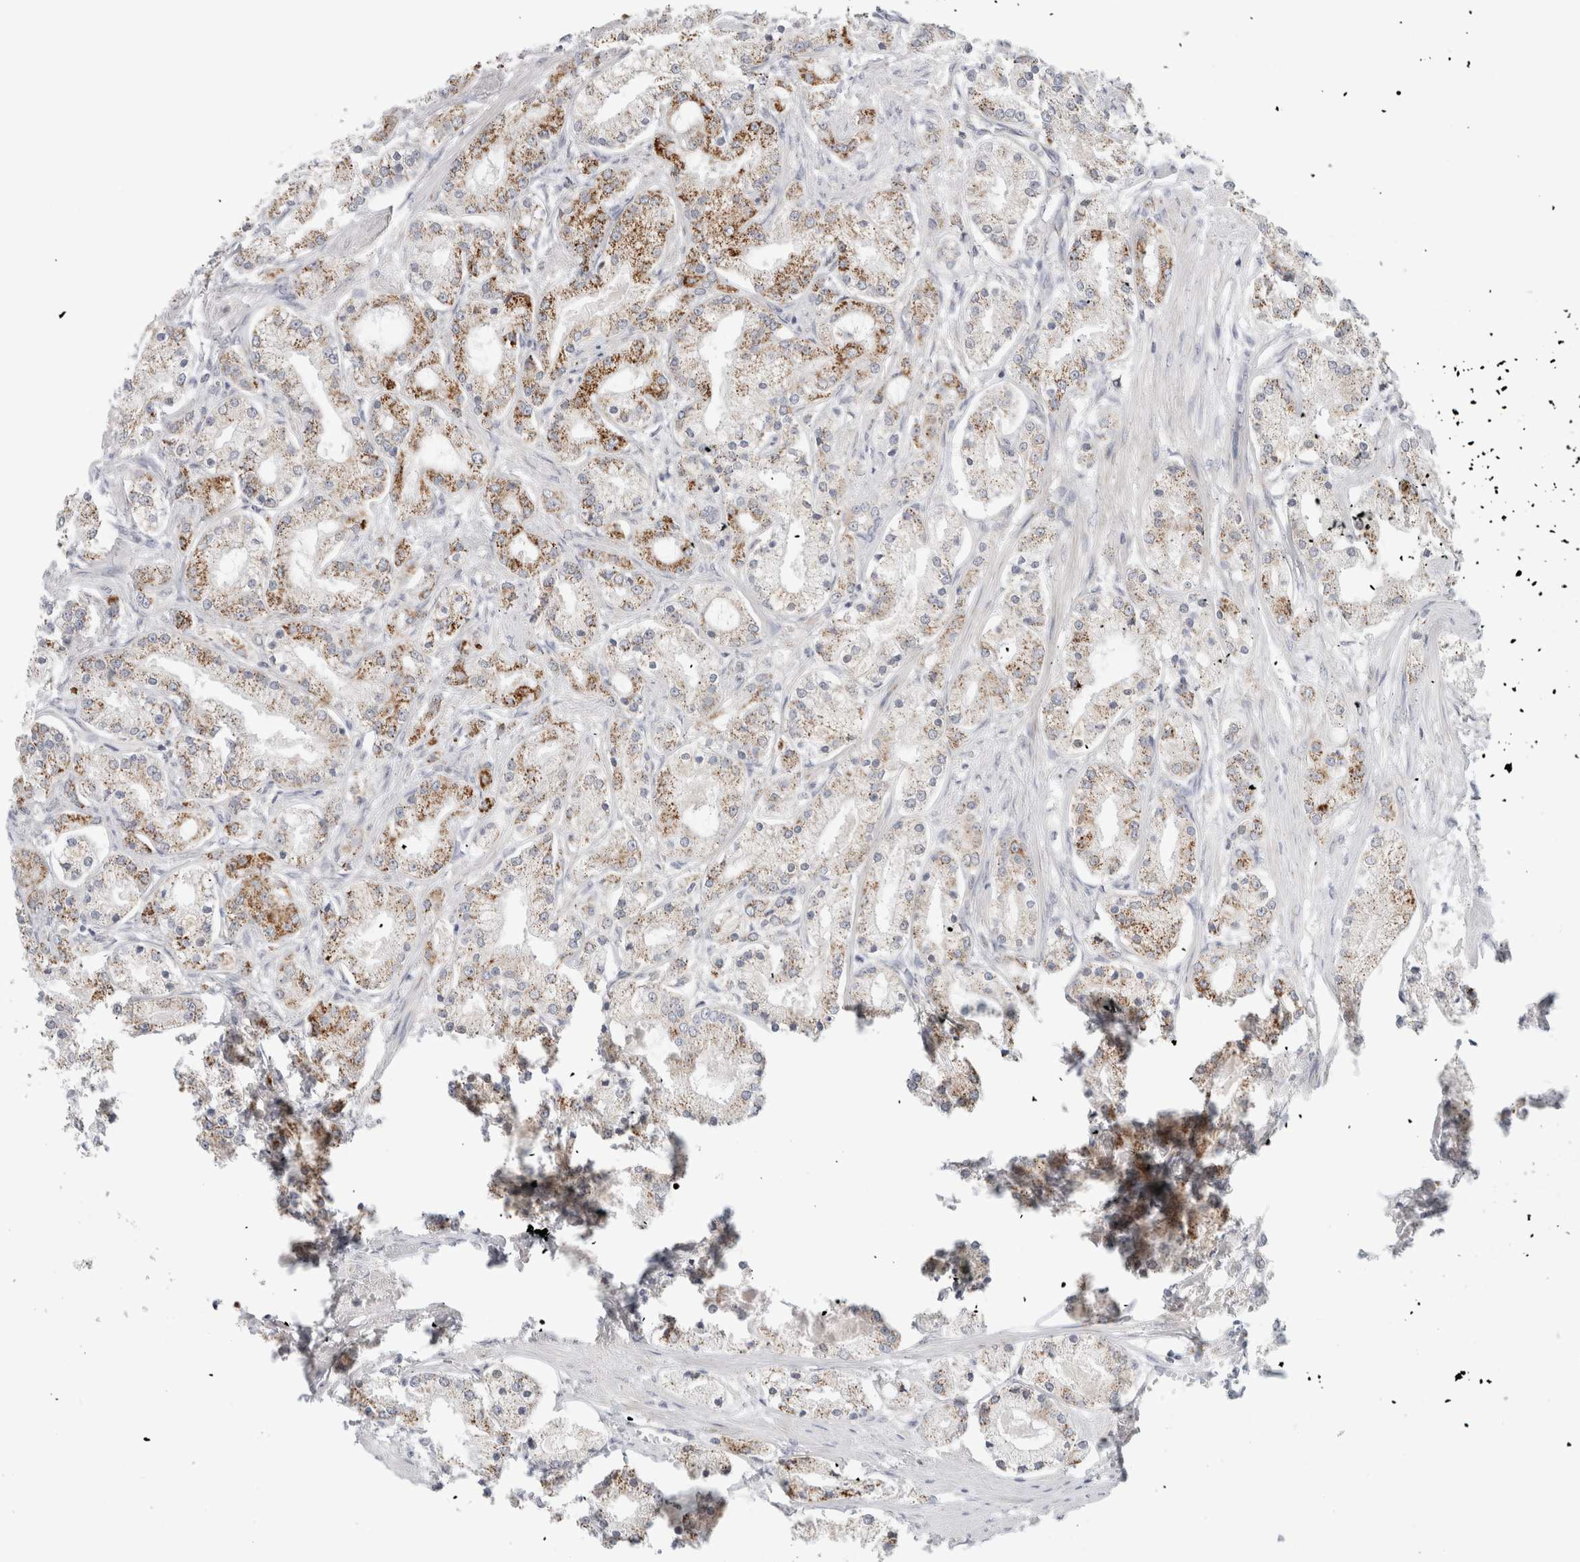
{"staining": {"intensity": "moderate", "quantity": ">75%", "location": "cytoplasmic/membranous"}, "tissue": "prostate cancer", "cell_type": "Tumor cells", "image_type": "cancer", "snomed": [{"axis": "morphology", "description": "Adenocarcinoma, High grade"}, {"axis": "topography", "description": "Prostate"}], "caption": "A brown stain highlights moderate cytoplasmic/membranous expression of a protein in prostate cancer (adenocarcinoma (high-grade)) tumor cells.", "gene": "FAHD1", "patient": {"sex": "male", "age": 66}}